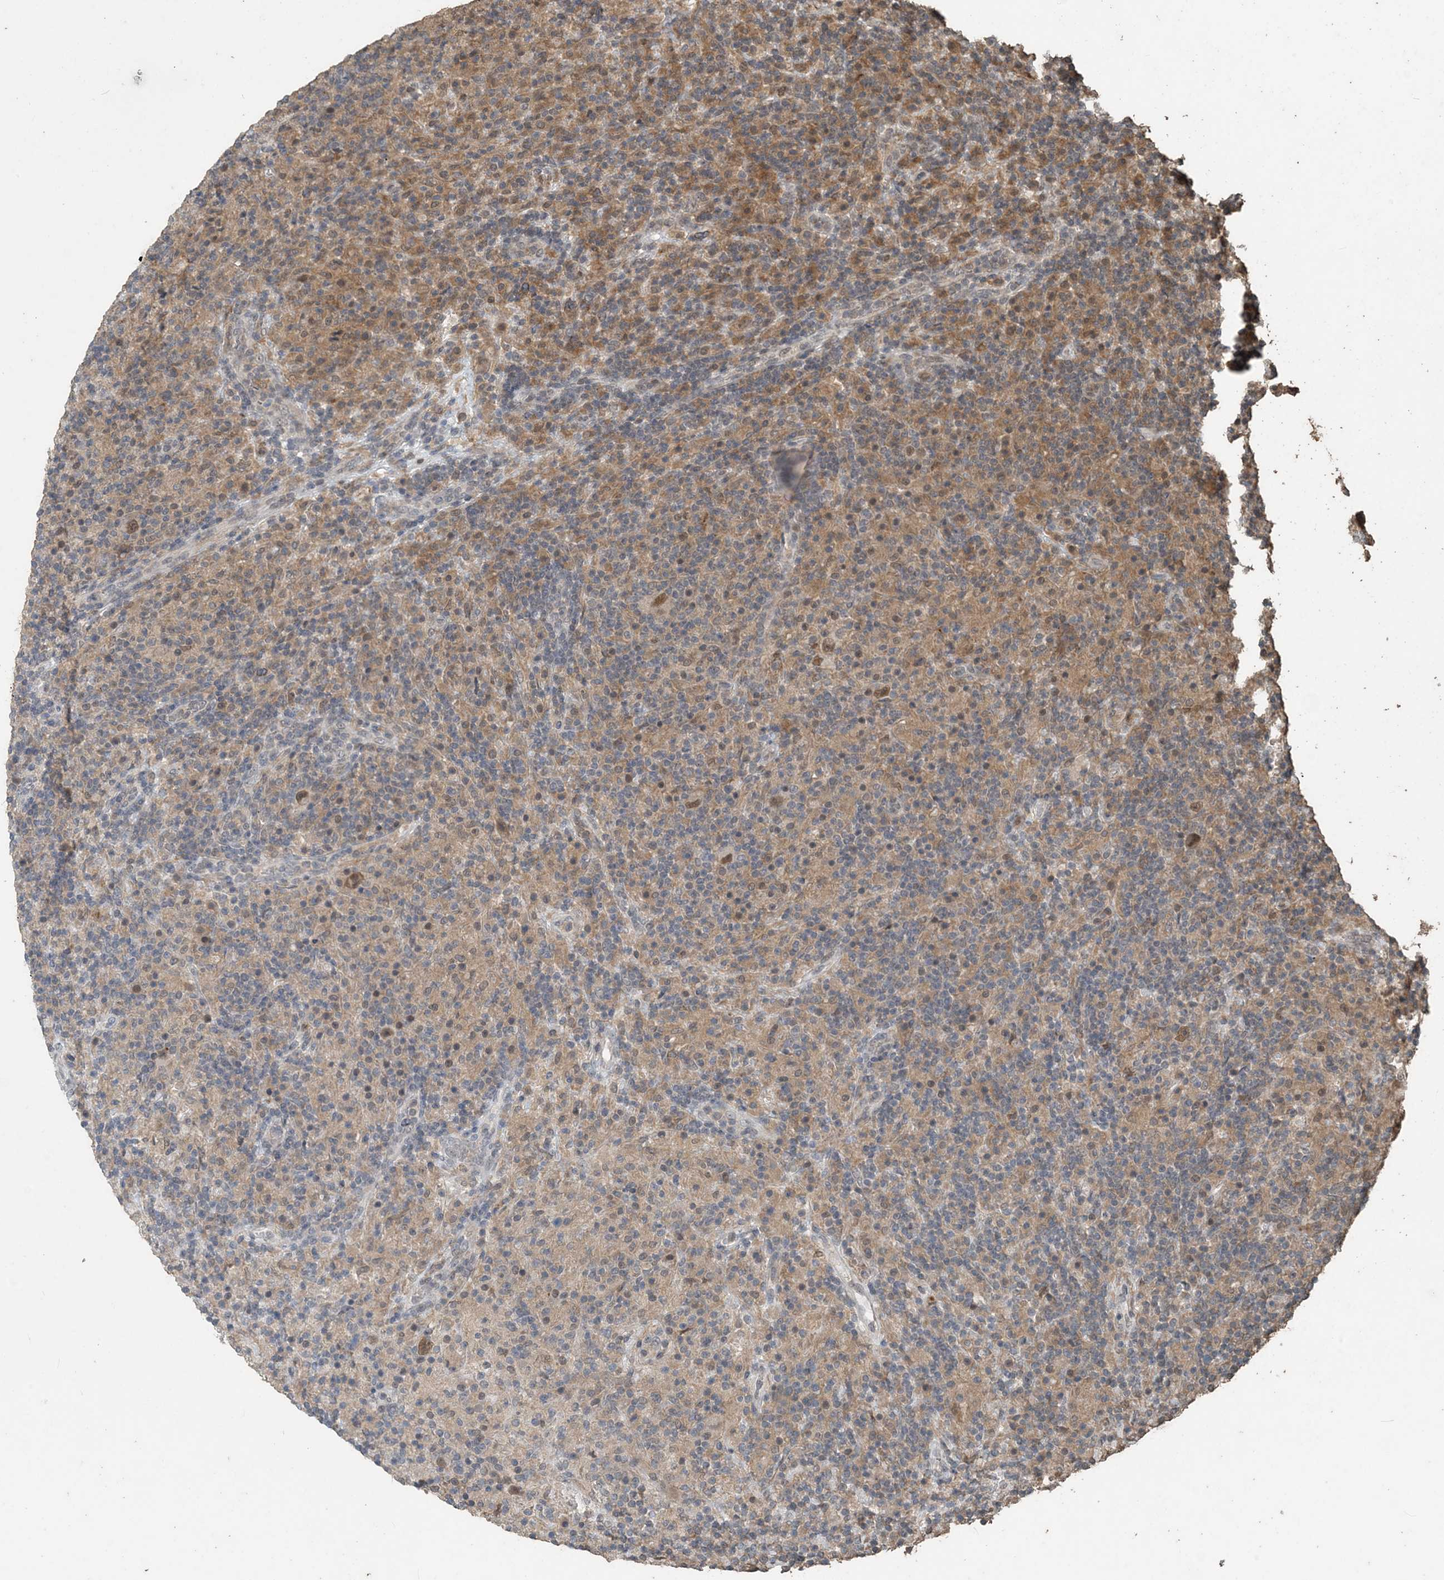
{"staining": {"intensity": "moderate", "quantity": ">75%", "location": "nuclear"}, "tissue": "lymphoma", "cell_type": "Tumor cells", "image_type": "cancer", "snomed": [{"axis": "morphology", "description": "Hodgkin's disease, NOS"}, {"axis": "topography", "description": "Lymph node"}], "caption": "Lymphoma stained with a brown dye exhibits moderate nuclear positive staining in about >75% of tumor cells.", "gene": "ZC3H12A", "patient": {"sex": "male", "age": 70}}